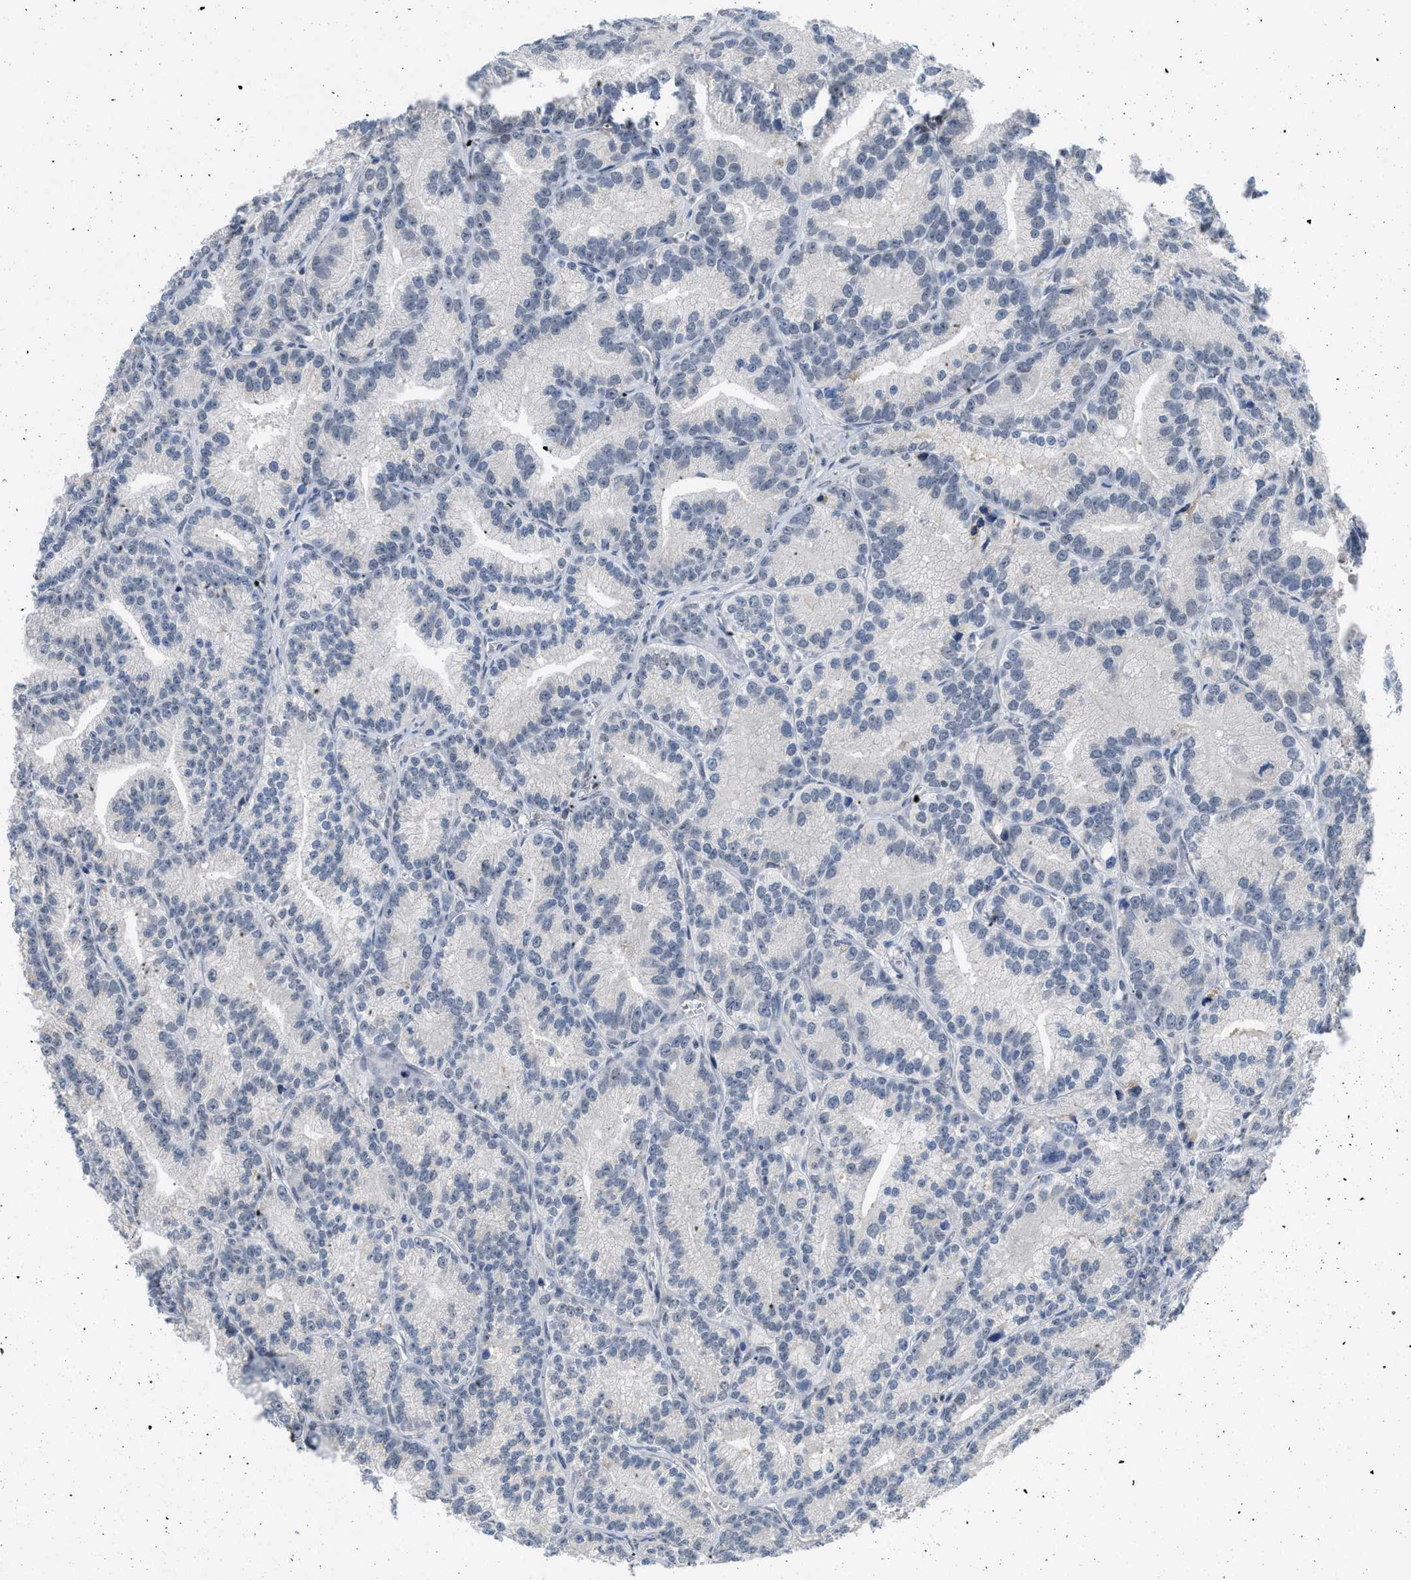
{"staining": {"intensity": "negative", "quantity": "none", "location": "none"}, "tissue": "prostate cancer", "cell_type": "Tumor cells", "image_type": "cancer", "snomed": [{"axis": "morphology", "description": "Adenocarcinoma, Low grade"}, {"axis": "topography", "description": "Prostate"}], "caption": "DAB immunohistochemical staining of human prostate cancer (low-grade adenocarcinoma) exhibits no significant staining in tumor cells.", "gene": "TERF2IP", "patient": {"sex": "male", "age": 89}}